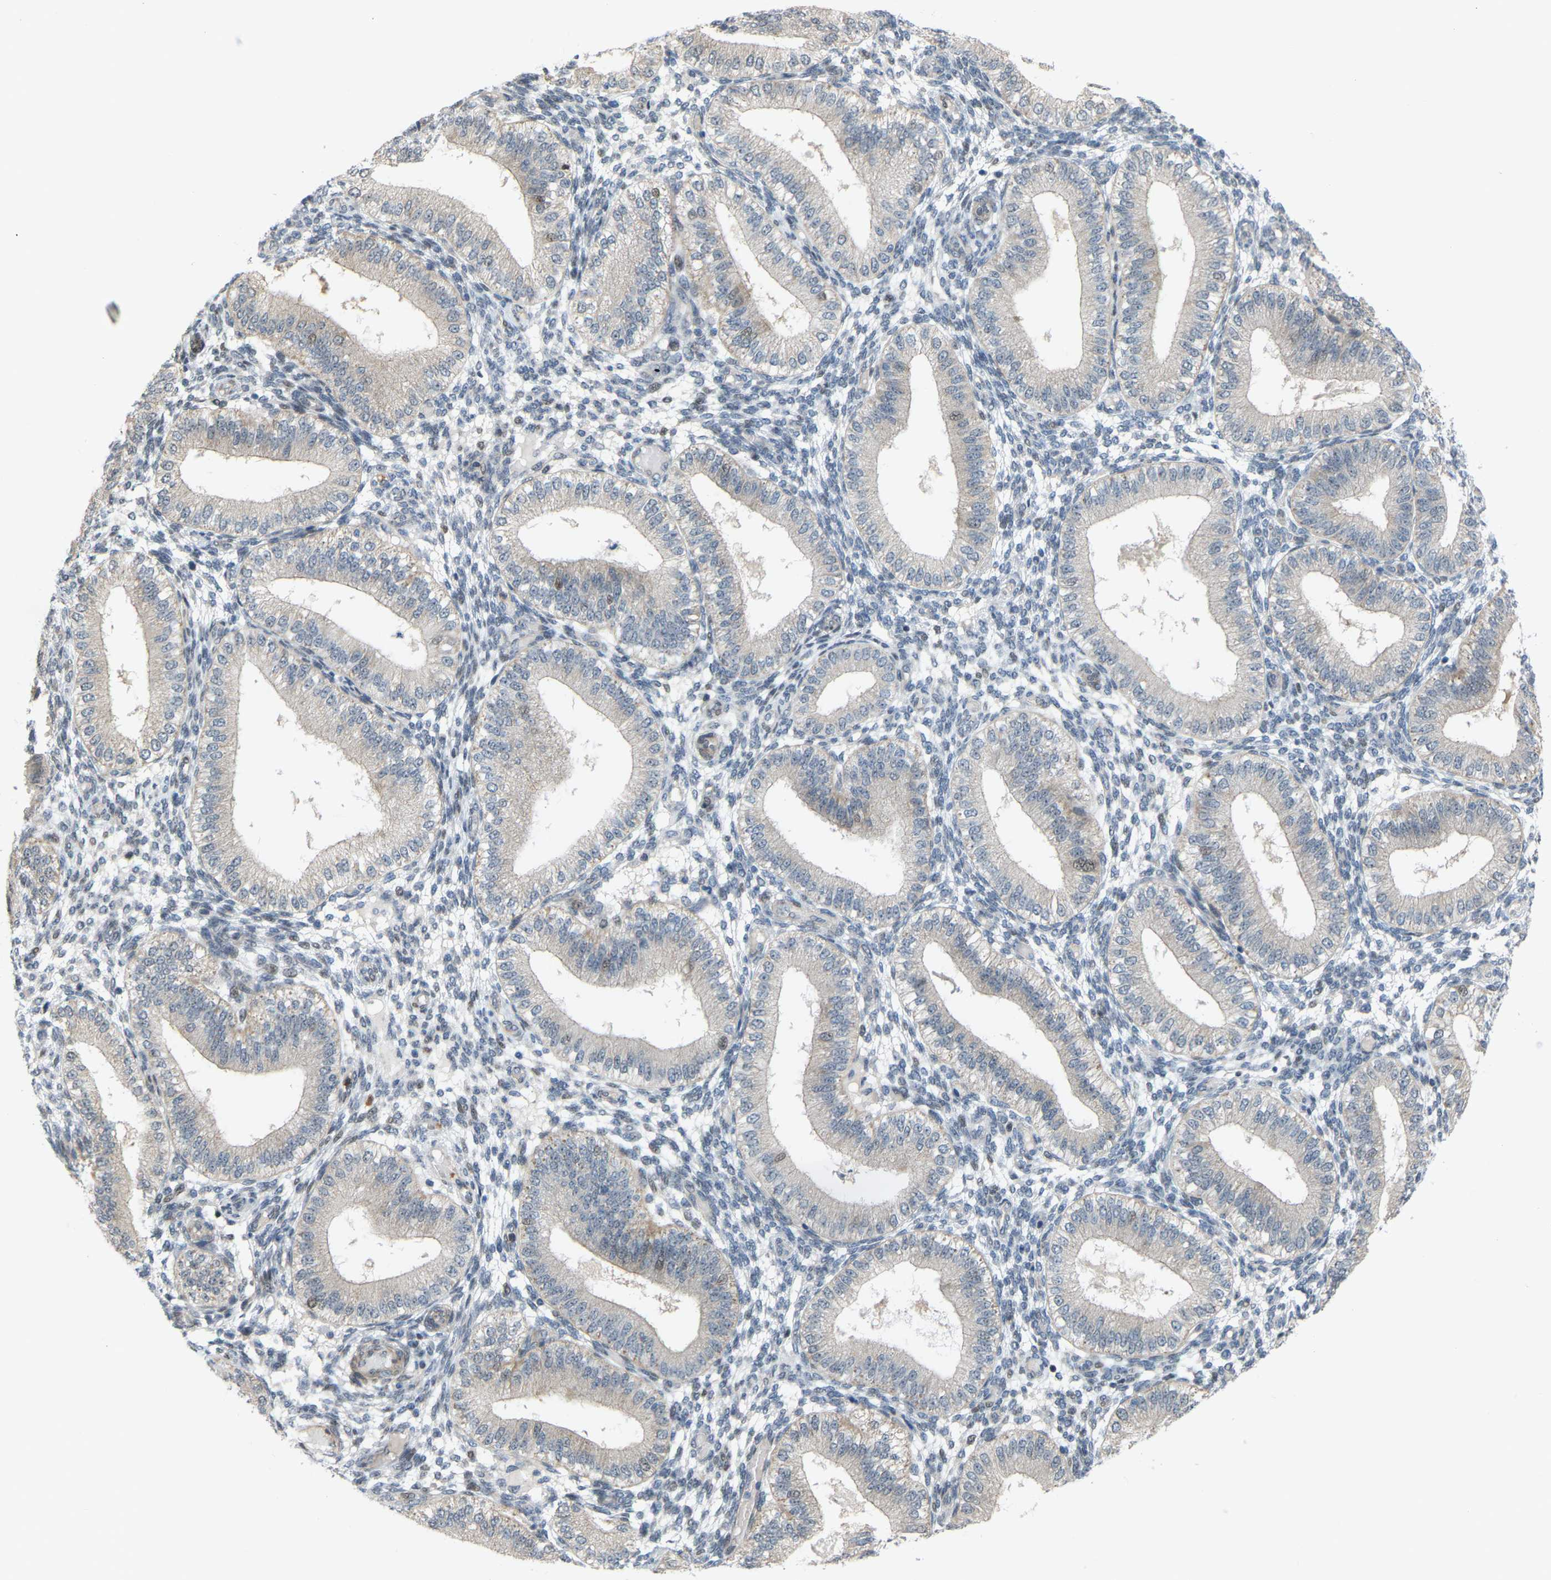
{"staining": {"intensity": "weak", "quantity": "<25%", "location": "nuclear"}, "tissue": "endometrium", "cell_type": "Cells in endometrial stroma", "image_type": "normal", "snomed": [{"axis": "morphology", "description": "Normal tissue, NOS"}, {"axis": "topography", "description": "Endometrium"}], "caption": "An immunohistochemistry (IHC) histopathology image of normal endometrium is shown. There is no staining in cells in endometrial stroma of endometrium. The staining is performed using DAB brown chromogen with nuclei counter-stained in using hematoxylin.", "gene": "CROT", "patient": {"sex": "female", "age": 39}}